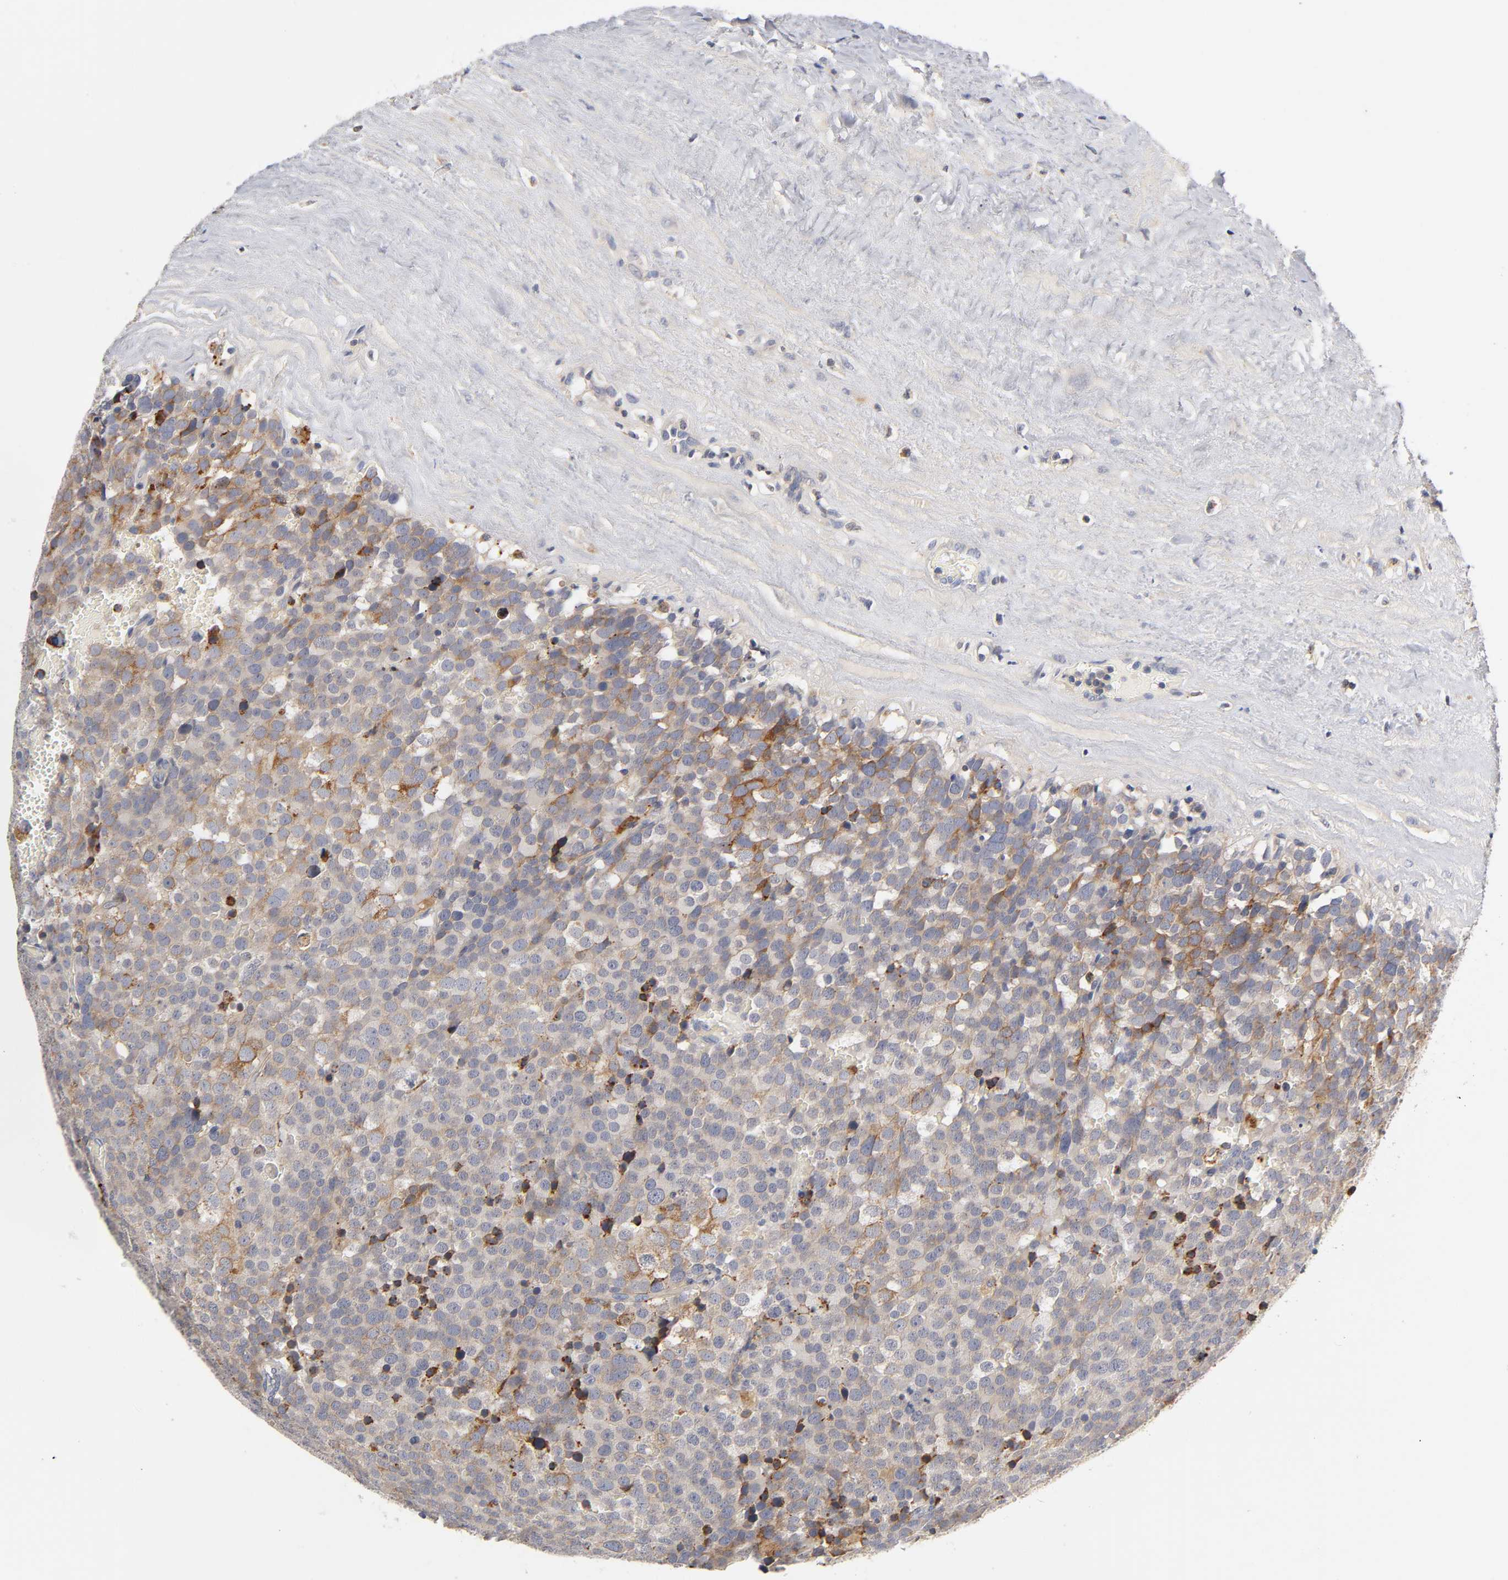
{"staining": {"intensity": "weak", "quantity": "25%-75%", "location": "cytoplasmic/membranous"}, "tissue": "testis cancer", "cell_type": "Tumor cells", "image_type": "cancer", "snomed": [{"axis": "morphology", "description": "Seminoma, NOS"}, {"axis": "topography", "description": "Testis"}], "caption": "The photomicrograph displays staining of testis seminoma, revealing weak cytoplasmic/membranous protein positivity (brown color) within tumor cells. The staining is performed using DAB brown chromogen to label protein expression. The nuclei are counter-stained blue using hematoxylin.", "gene": "RHOA", "patient": {"sex": "male", "age": 71}}